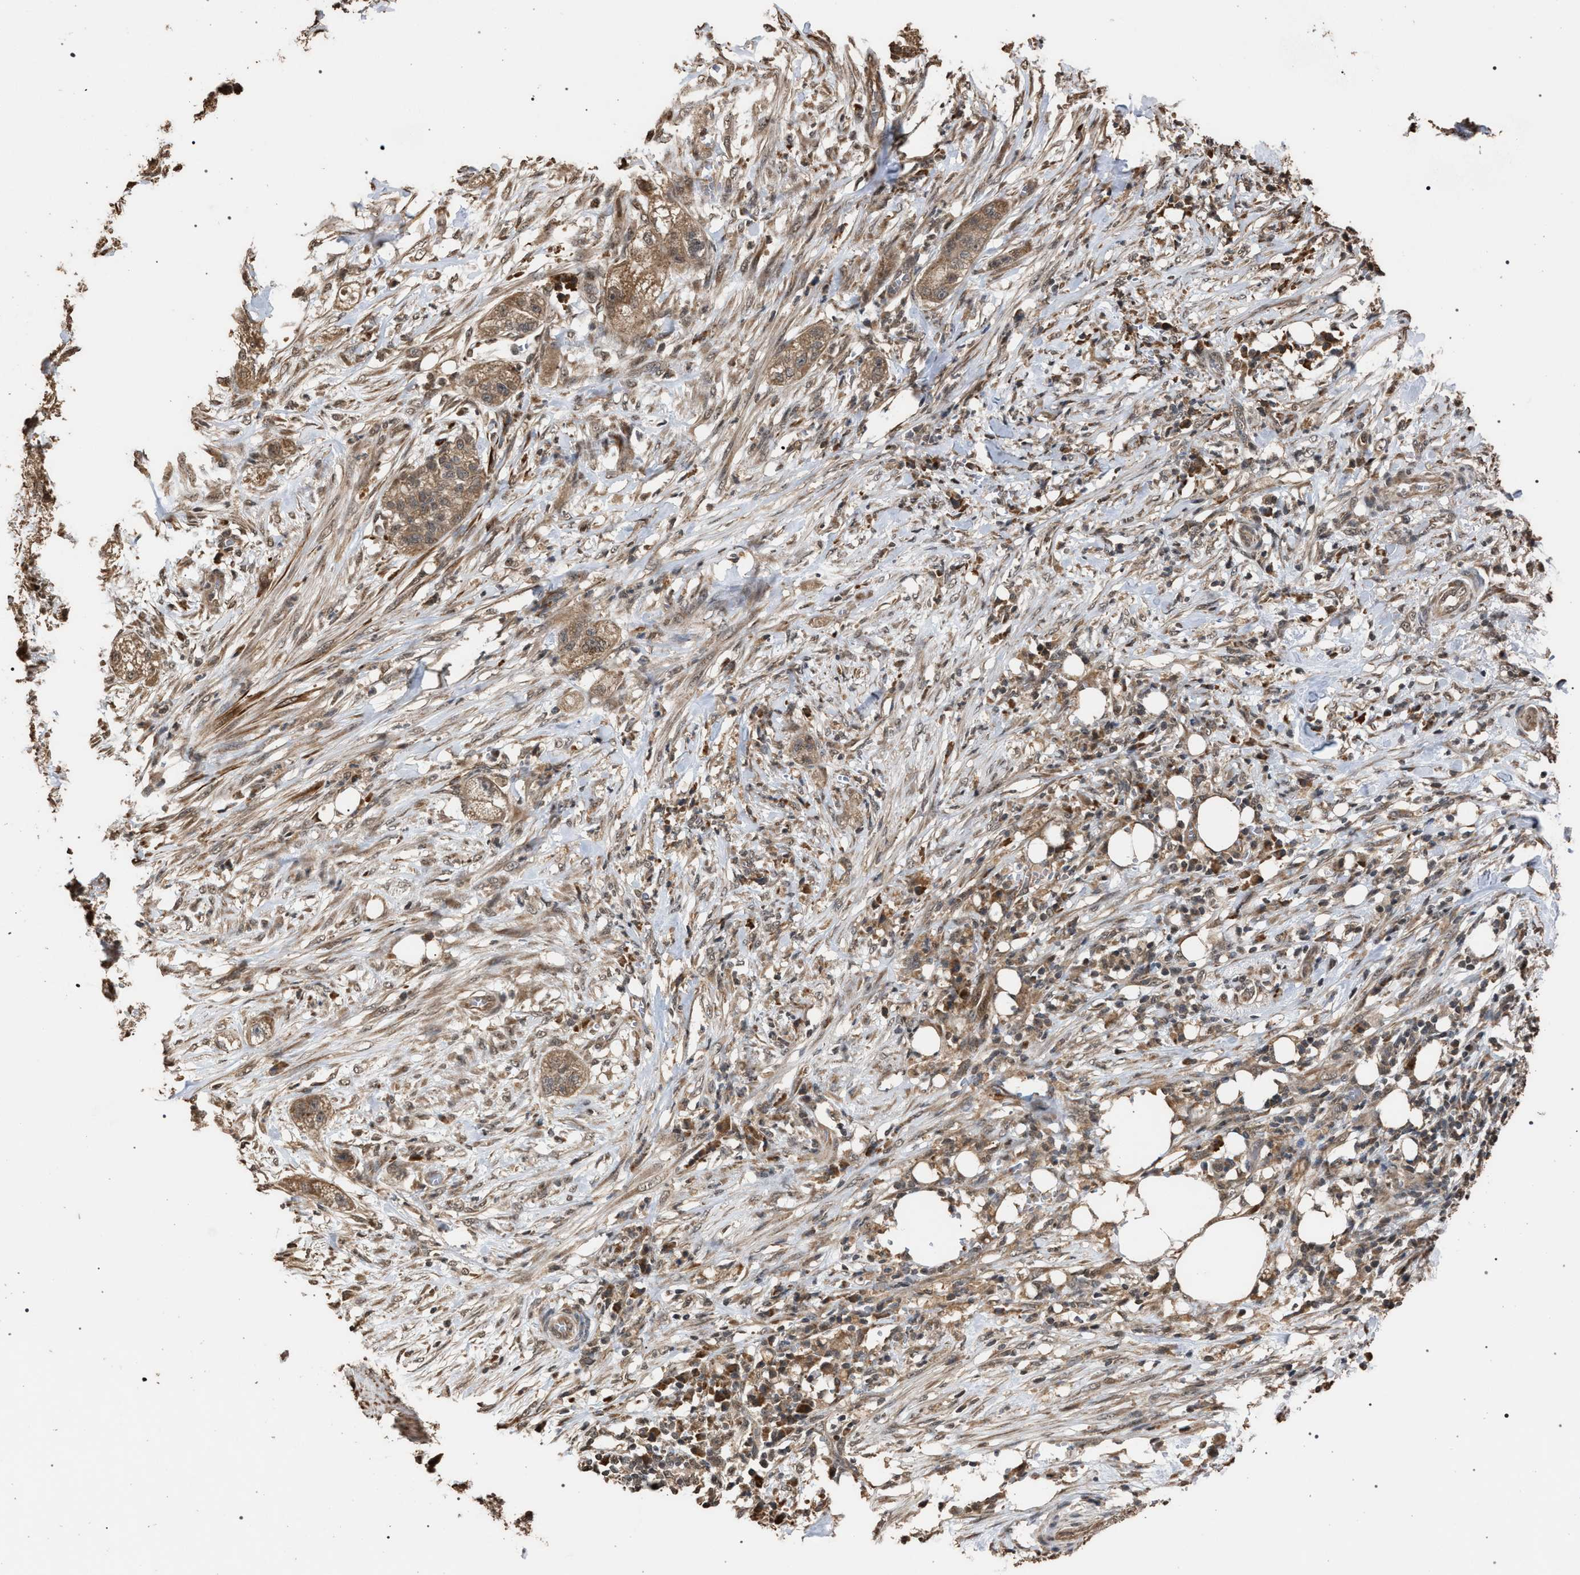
{"staining": {"intensity": "moderate", "quantity": ">75%", "location": "cytoplasmic/membranous"}, "tissue": "pancreatic cancer", "cell_type": "Tumor cells", "image_type": "cancer", "snomed": [{"axis": "morphology", "description": "Adenocarcinoma, NOS"}, {"axis": "topography", "description": "Pancreas"}], "caption": "Pancreatic cancer stained with DAB (3,3'-diaminobenzidine) immunohistochemistry shows medium levels of moderate cytoplasmic/membranous staining in approximately >75% of tumor cells.", "gene": "NAA35", "patient": {"sex": "female", "age": 78}}